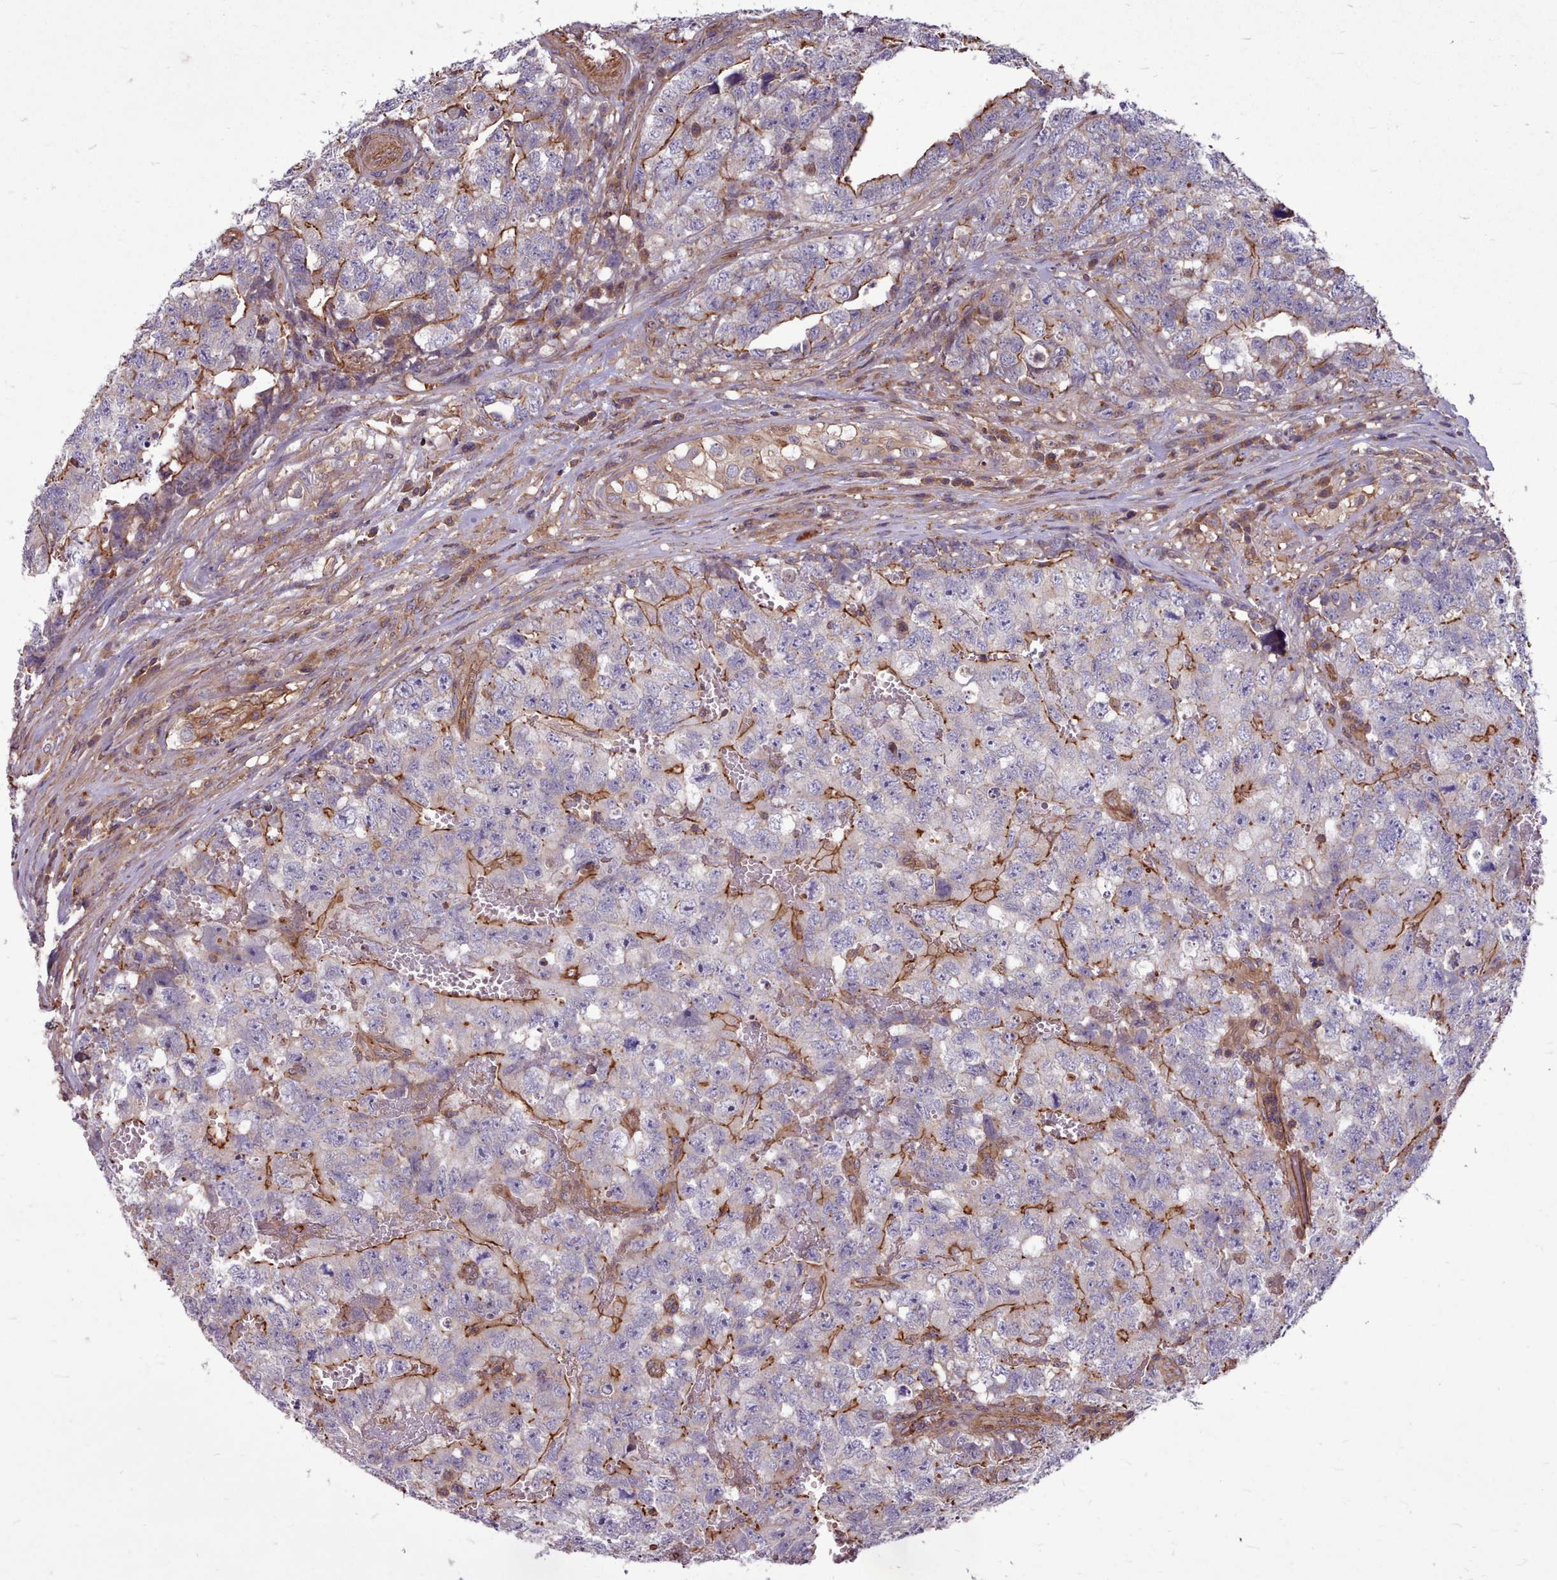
{"staining": {"intensity": "moderate", "quantity": "25%-75%", "location": "cytoplasmic/membranous"}, "tissue": "testis cancer", "cell_type": "Tumor cells", "image_type": "cancer", "snomed": [{"axis": "morphology", "description": "Carcinoma, Embryonal, NOS"}, {"axis": "topography", "description": "Testis"}], "caption": "There is medium levels of moderate cytoplasmic/membranous staining in tumor cells of testis cancer (embryonal carcinoma), as demonstrated by immunohistochemical staining (brown color).", "gene": "STUB1", "patient": {"sex": "male", "age": 31}}